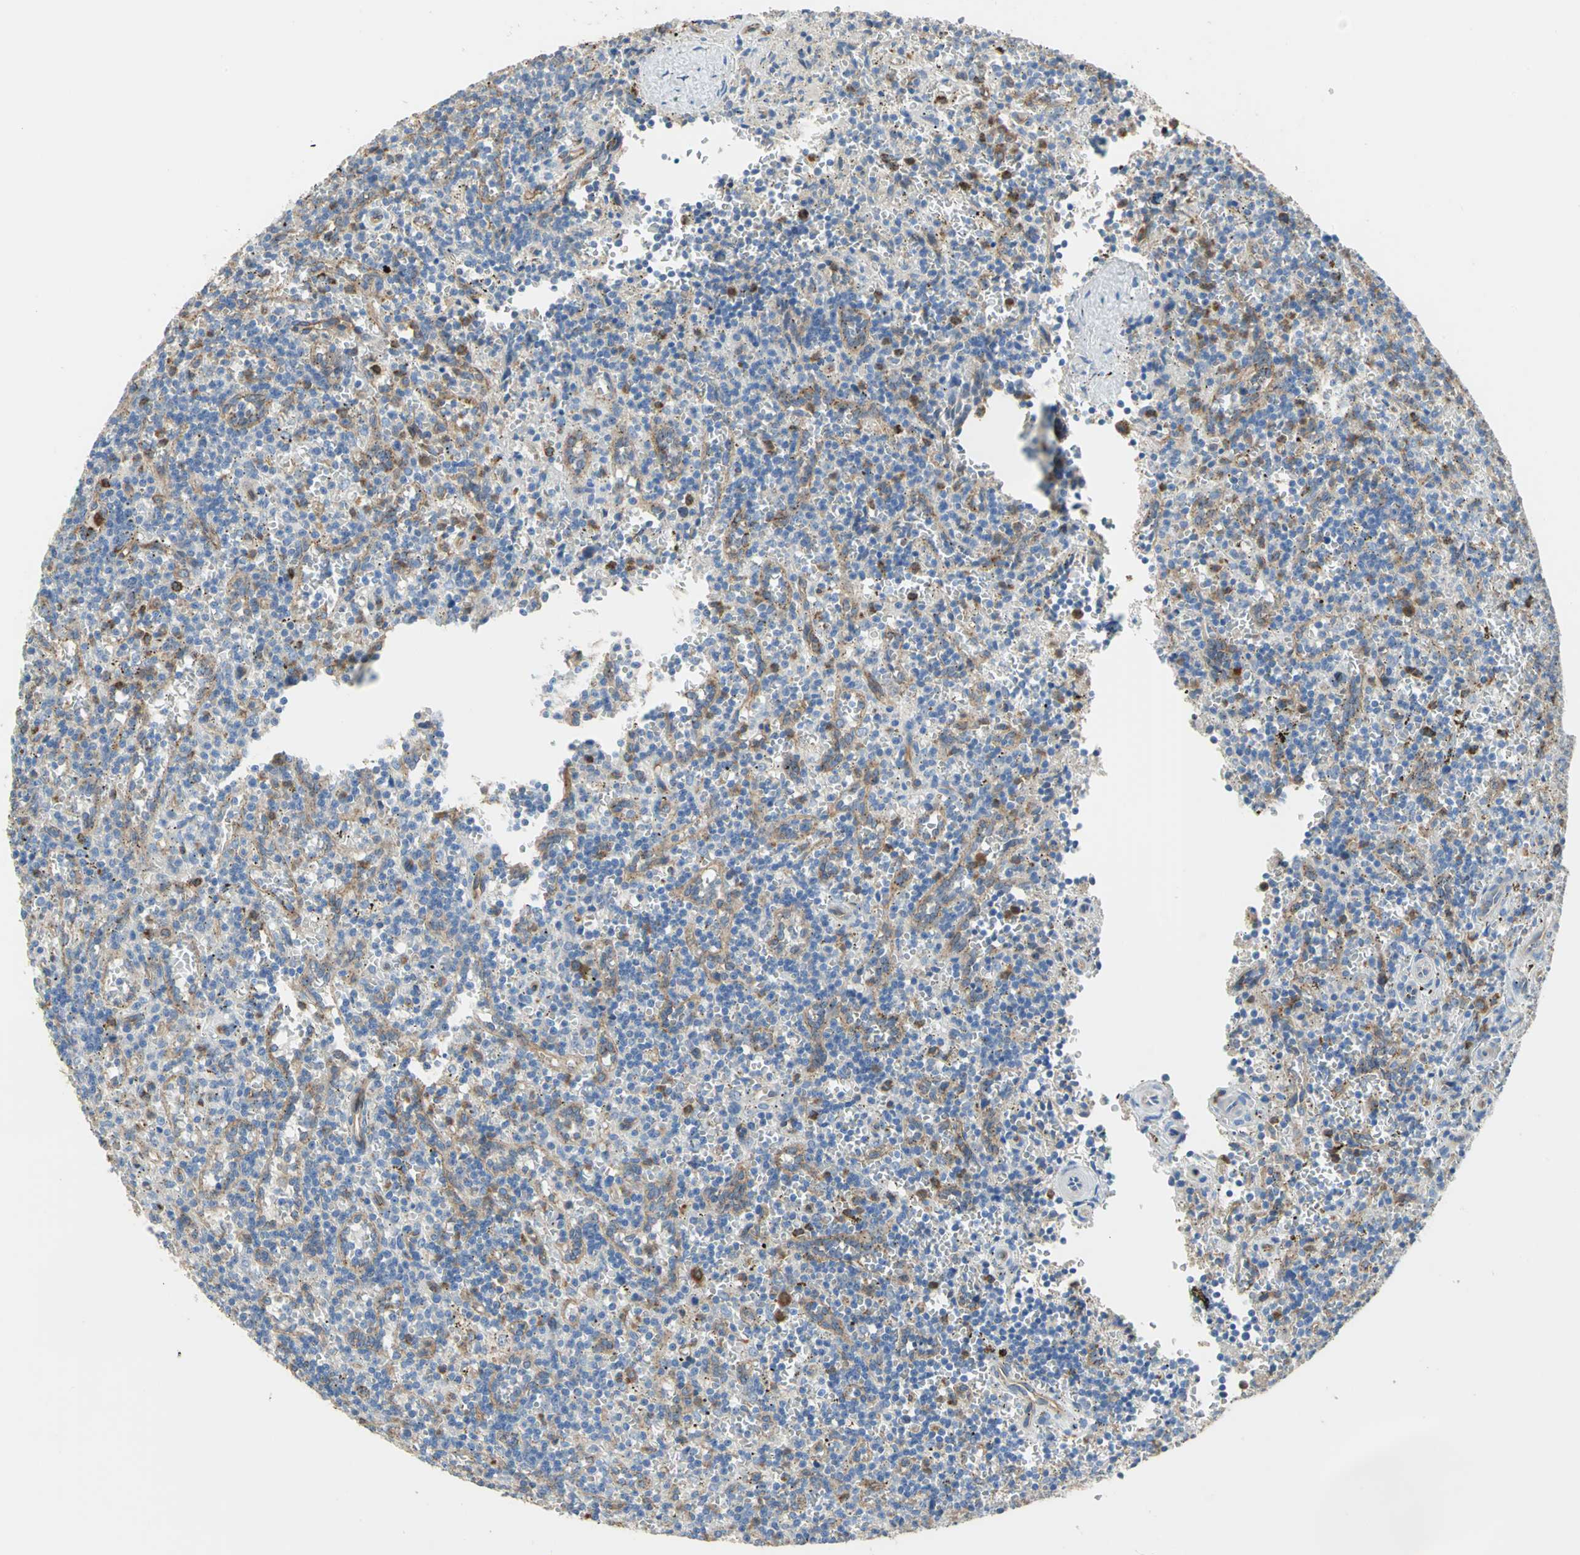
{"staining": {"intensity": "moderate", "quantity": "<25%", "location": "cytoplasmic/membranous"}, "tissue": "lymphoma", "cell_type": "Tumor cells", "image_type": "cancer", "snomed": [{"axis": "morphology", "description": "Malignant lymphoma, non-Hodgkin's type, Low grade"}, {"axis": "topography", "description": "Spleen"}], "caption": "Immunohistochemistry photomicrograph of human malignant lymphoma, non-Hodgkin's type (low-grade) stained for a protein (brown), which shows low levels of moderate cytoplasmic/membranous staining in approximately <25% of tumor cells.", "gene": "DLGAP5", "patient": {"sex": "male", "age": 73}}